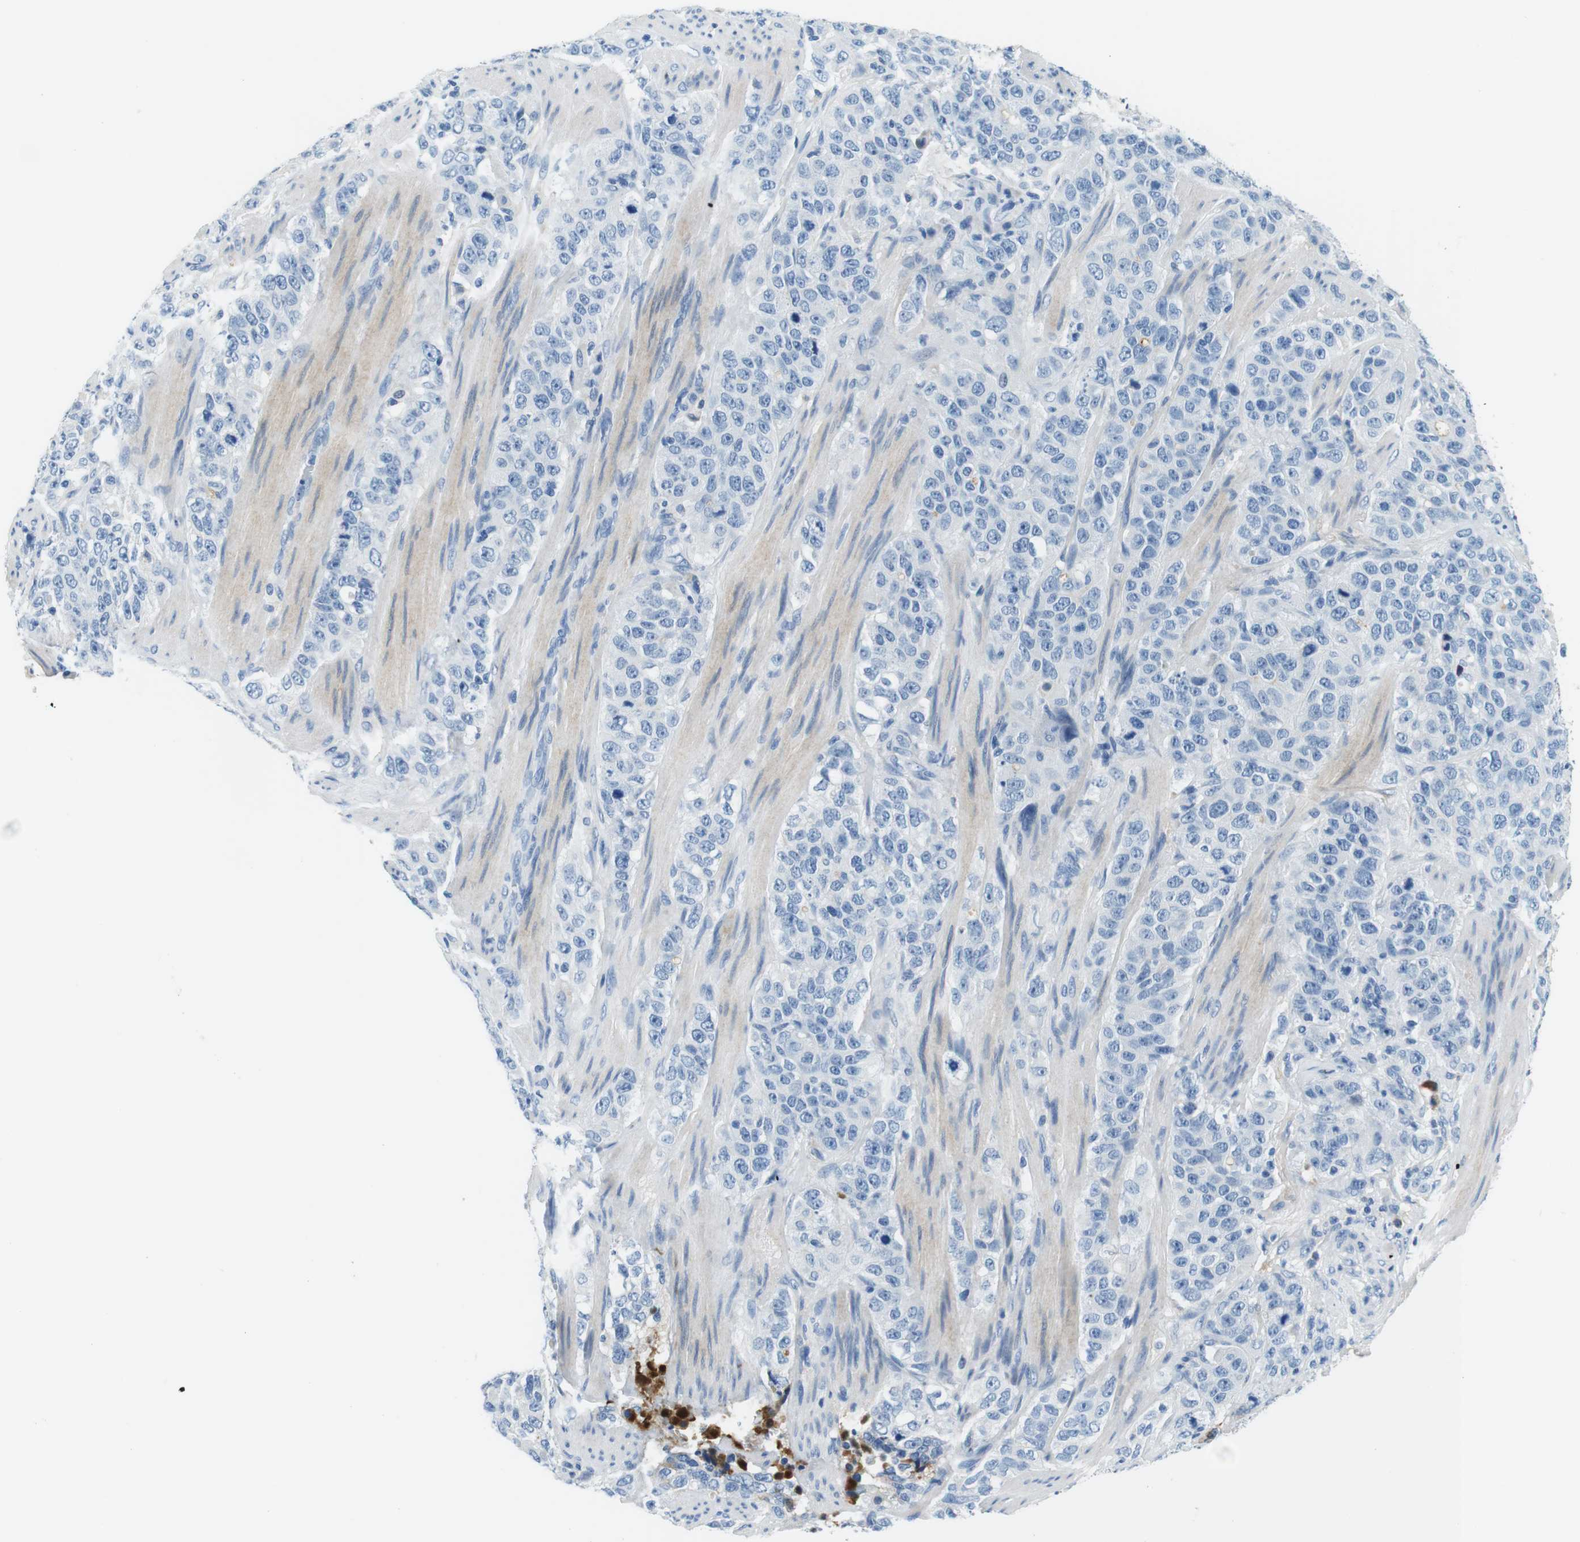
{"staining": {"intensity": "negative", "quantity": "none", "location": "none"}, "tissue": "stomach cancer", "cell_type": "Tumor cells", "image_type": "cancer", "snomed": [{"axis": "morphology", "description": "Adenocarcinoma, NOS"}, {"axis": "topography", "description": "Stomach"}], "caption": "Immunohistochemistry (IHC) of stomach cancer (adenocarcinoma) reveals no expression in tumor cells.", "gene": "IGHD", "patient": {"sex": "male", "age": 48}}